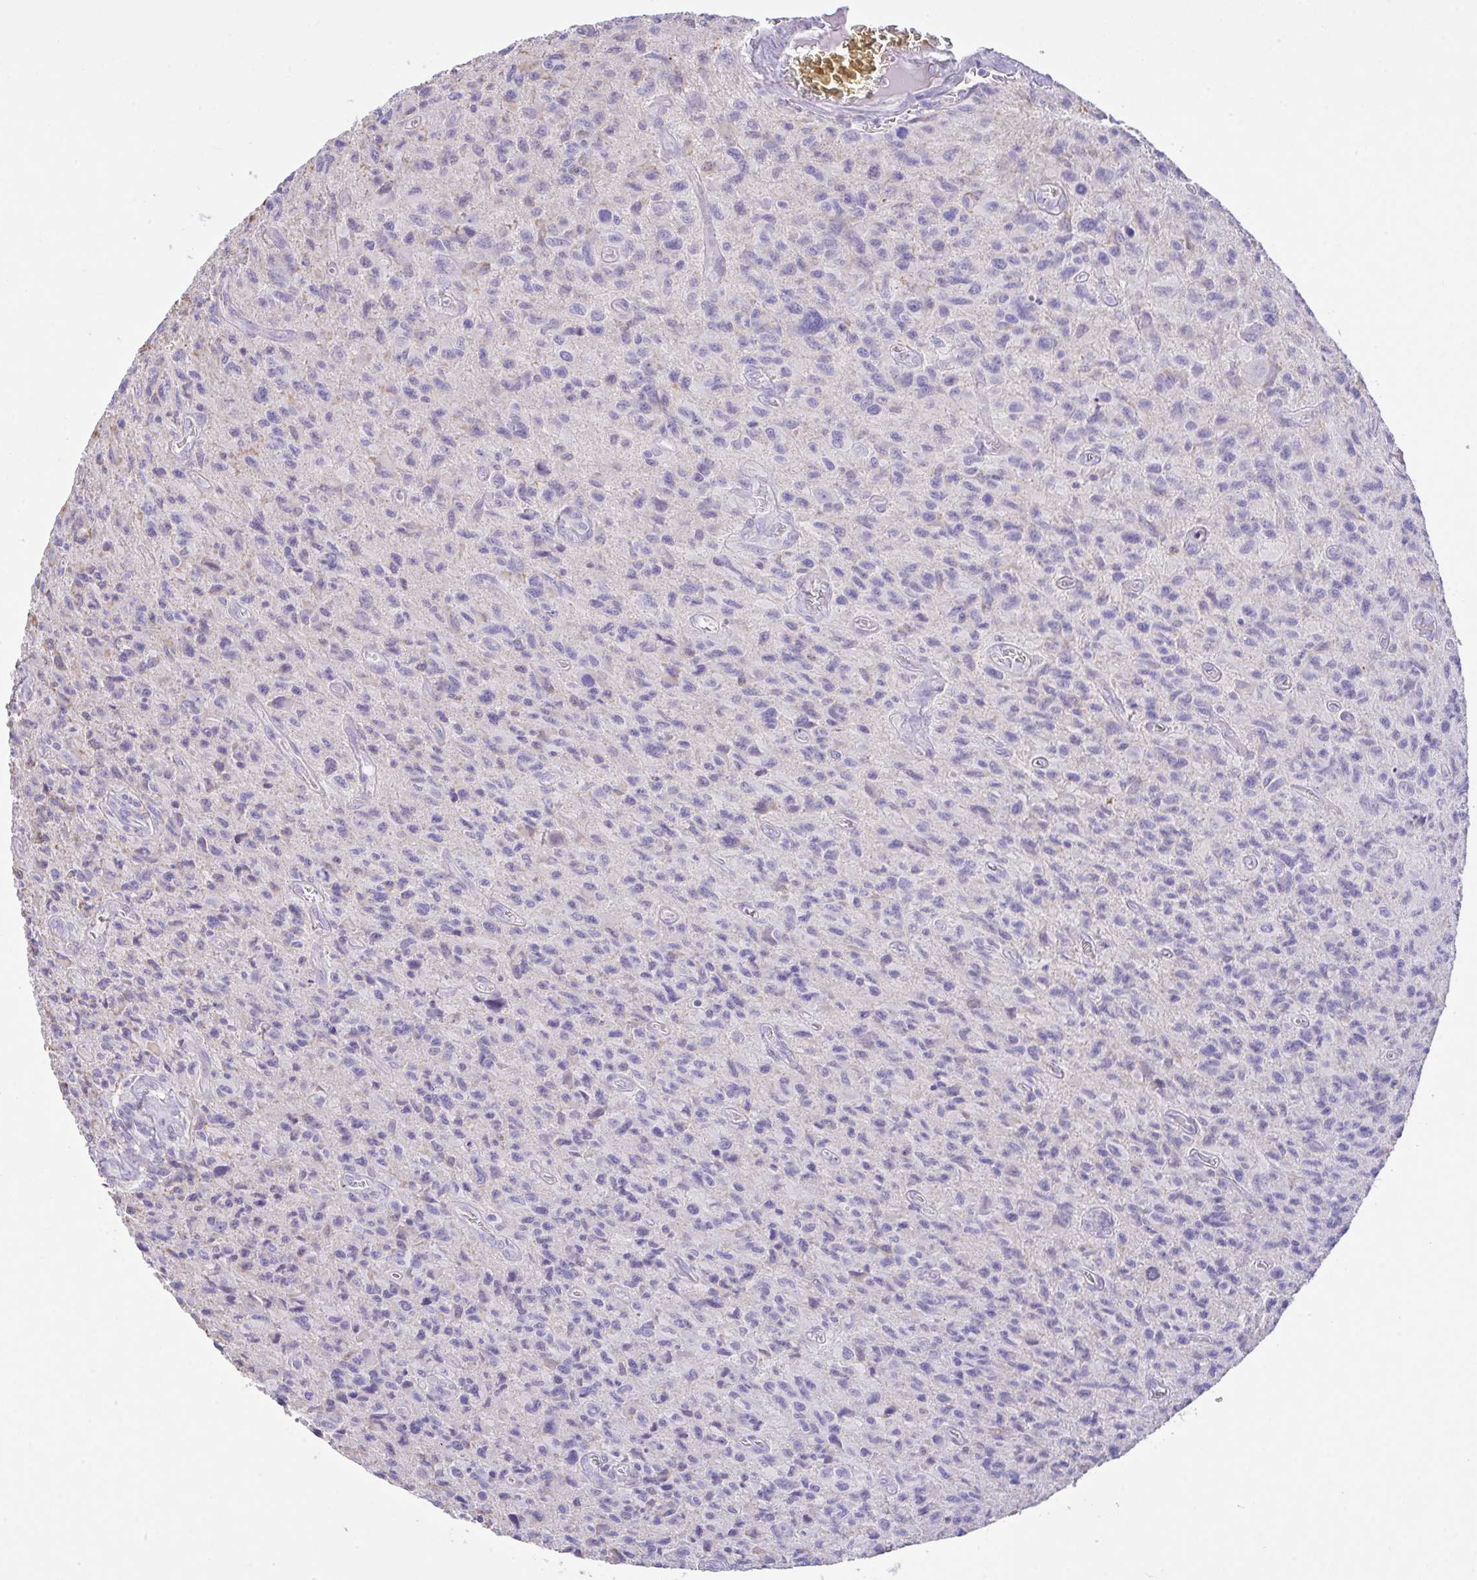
{"staining": {"intensity": "negative", "quantity": "none", "location": "none"}, "tissue": "glioma", "cell_type": "Tumor cells", "image_type": "cancer", "snomed": [{"axis": "morphology", "description": "Glioma, malignant, High grade"}, {"axis": "topography", "description": "Brain"}], "caption": "Immunohistochemical staining of glioma reveals no significant expression in tumor cells.", "gene": "CA10", "patient": {"sex": "male", "age": 76}}